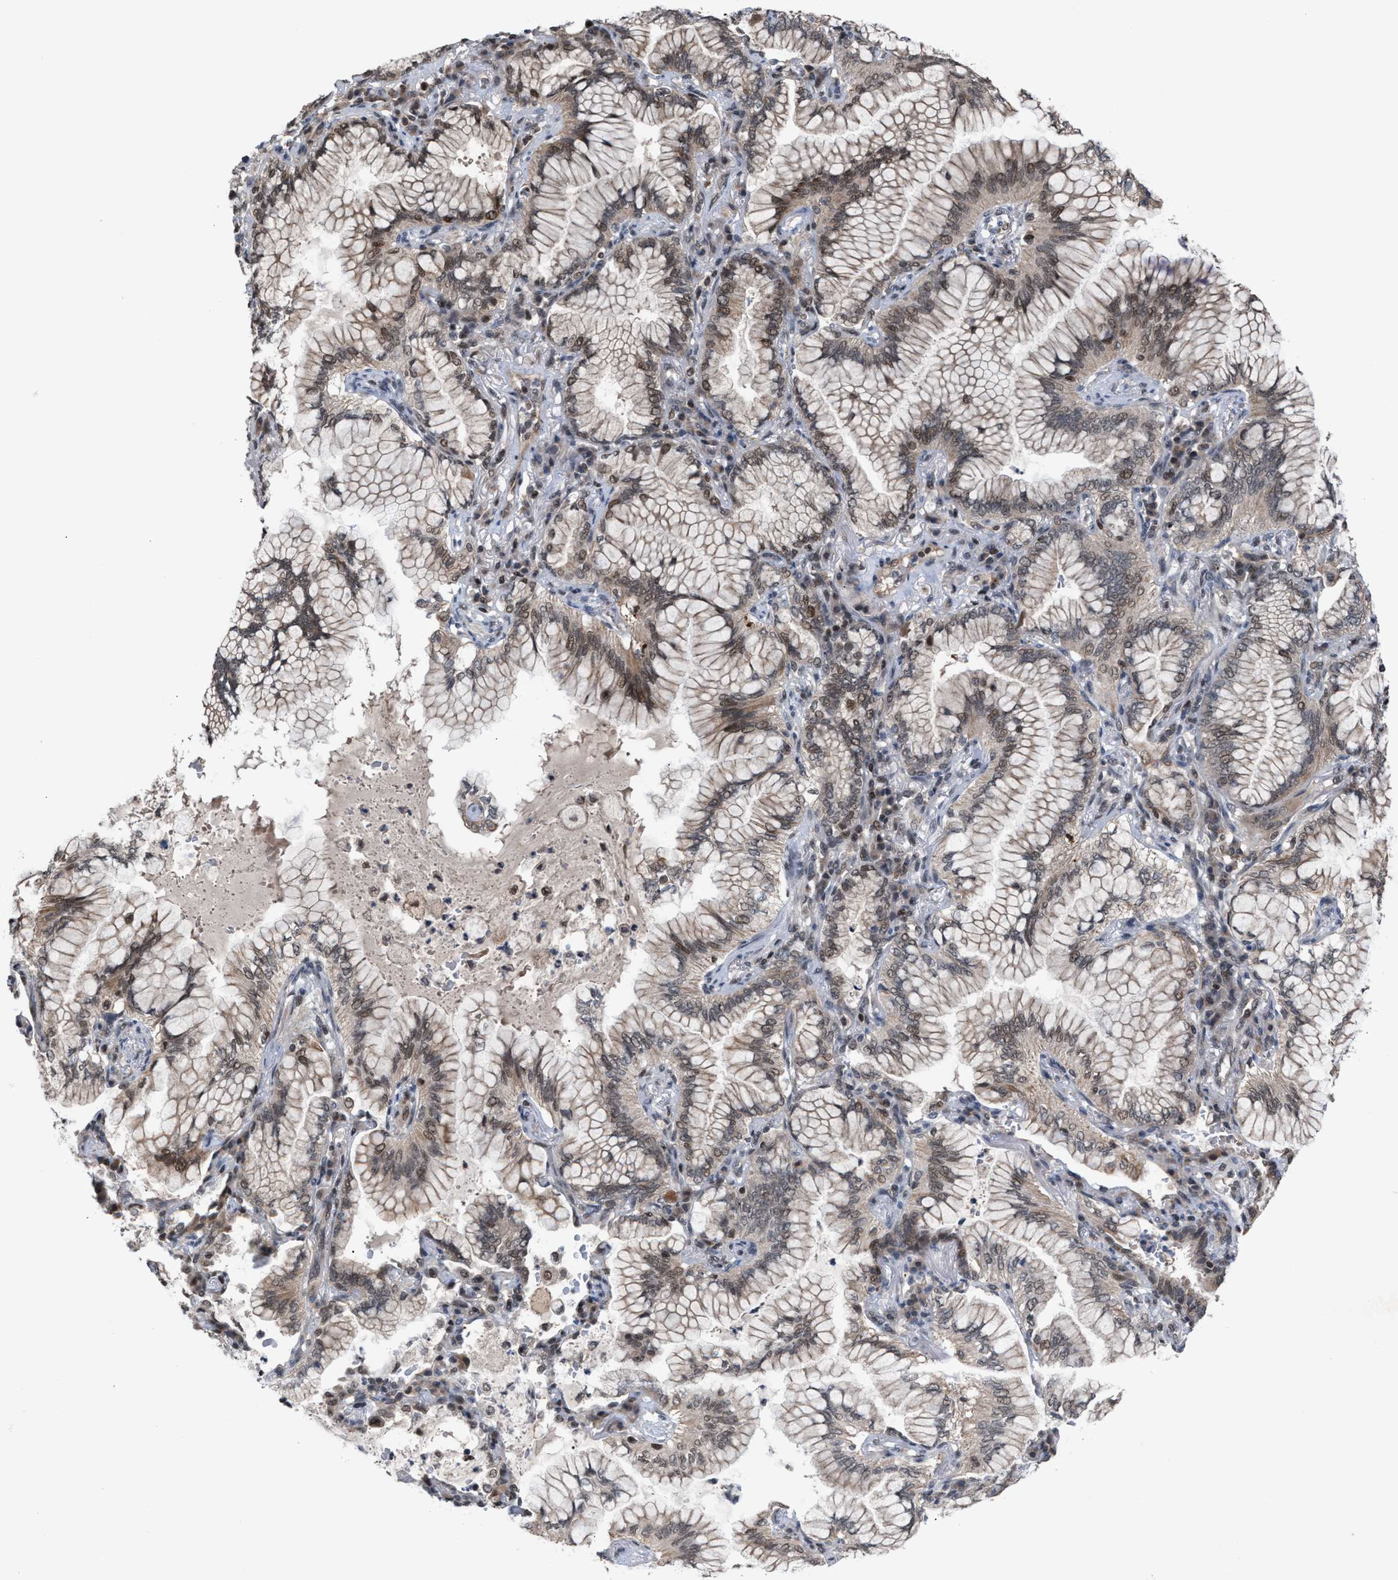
{"staining": {"intensity": "weak", "quantity": "25%-75%", "location": "cytoplasmic/membranous,nuclear"}, "tissue": "lung cancer", "cell_type": "Tumor cells", "image_type": "cancer", "snomed": [{"axis": "morphology", "description": "Adenocarcinoma, NOS"}, {"axis": "topography", "description": "Lung"}], "caption": "Immunohistochemical staining of human lung adenocarcinoma demonstrates low levels of weak cytoplasmic/membranous and nuclear protein positivity in about 25%-75% of tumor cells. (Brightfield microscopy of DAB IHC at high magnification).", "gene": "C9orf78", "patient": {"sex": "female", "age": 70}}